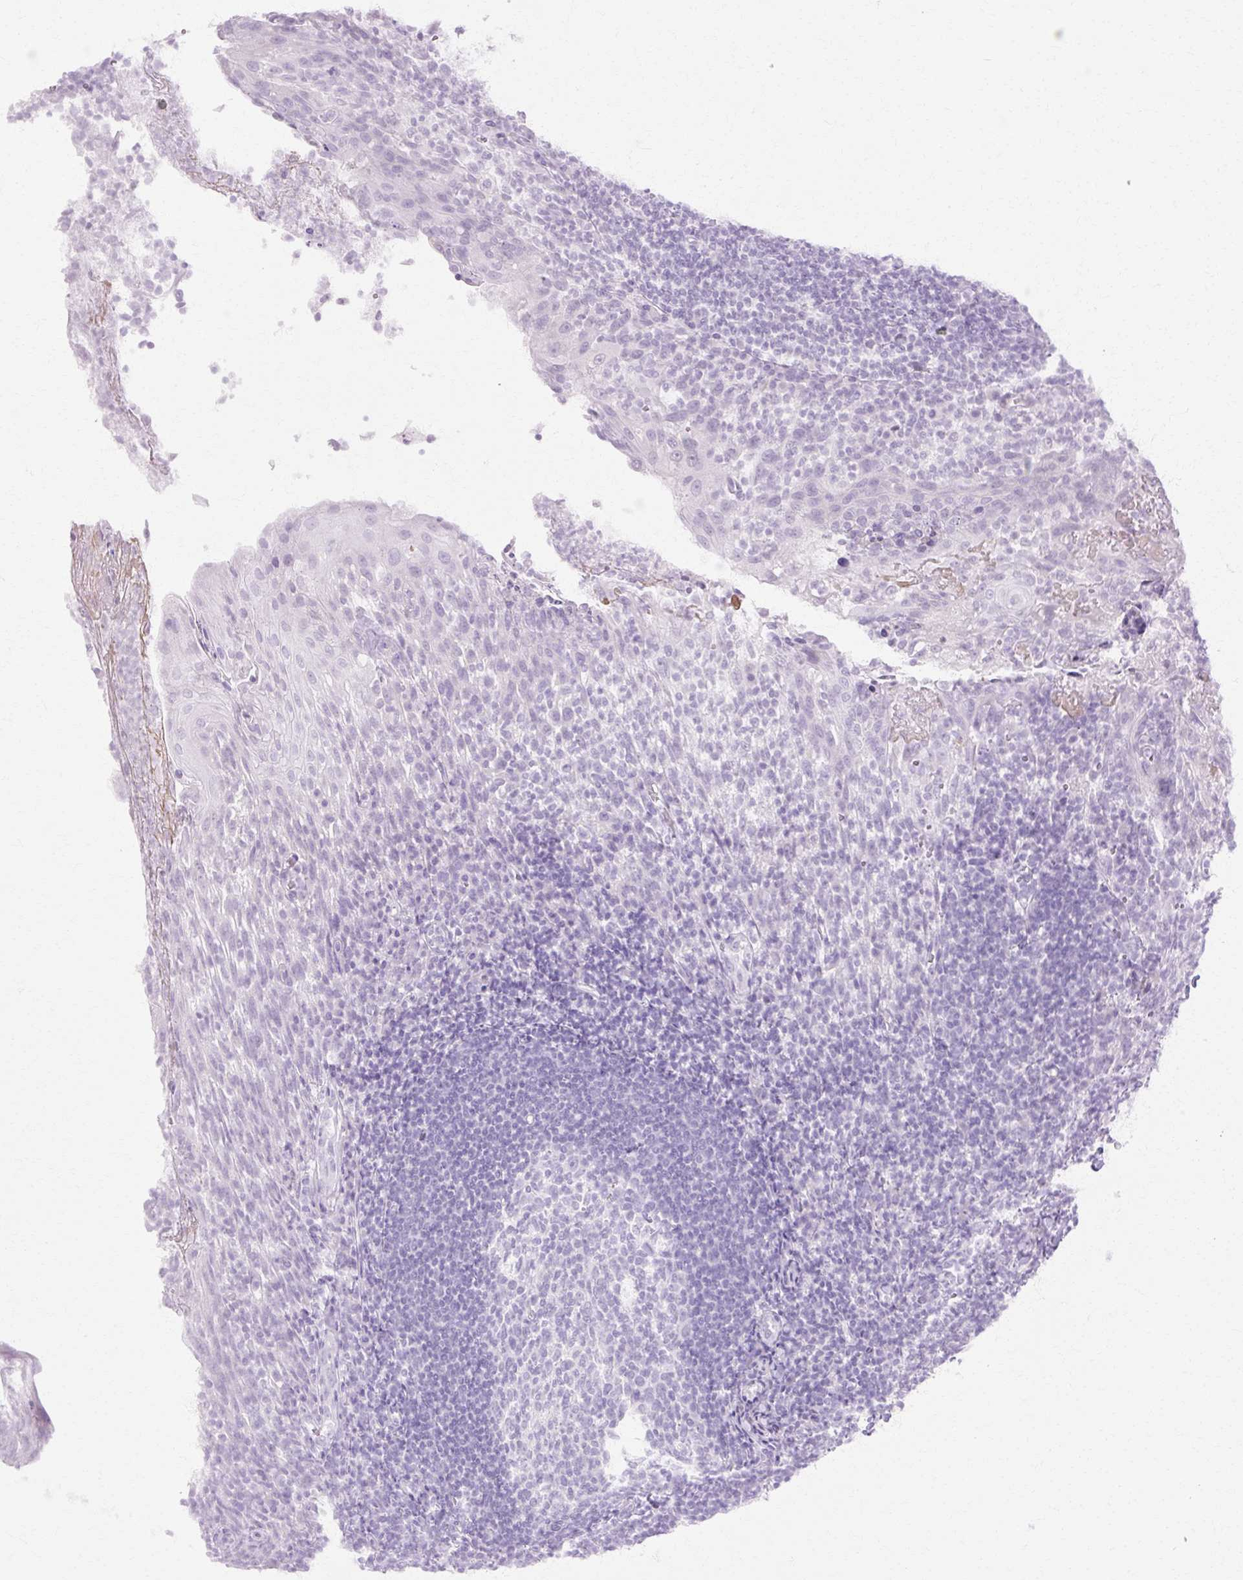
{"staining": {"intensity": "negative", "quantity": "none", "location": "none"}, "tissue": "tonsil", "cell_type": "Germinal center cells", "image_type": "normal", "snomed": [{"axis": "morphology", "description": "Normal tissue, NOS"}, {"axis": "topography", "description": "Tonsil"}], "caption": "IHC of unremarkable human tonsil exhibits no positivity in germinal center cells.", "gene": "C3orf49", "patient": {"sex": "female", "age": 10}}